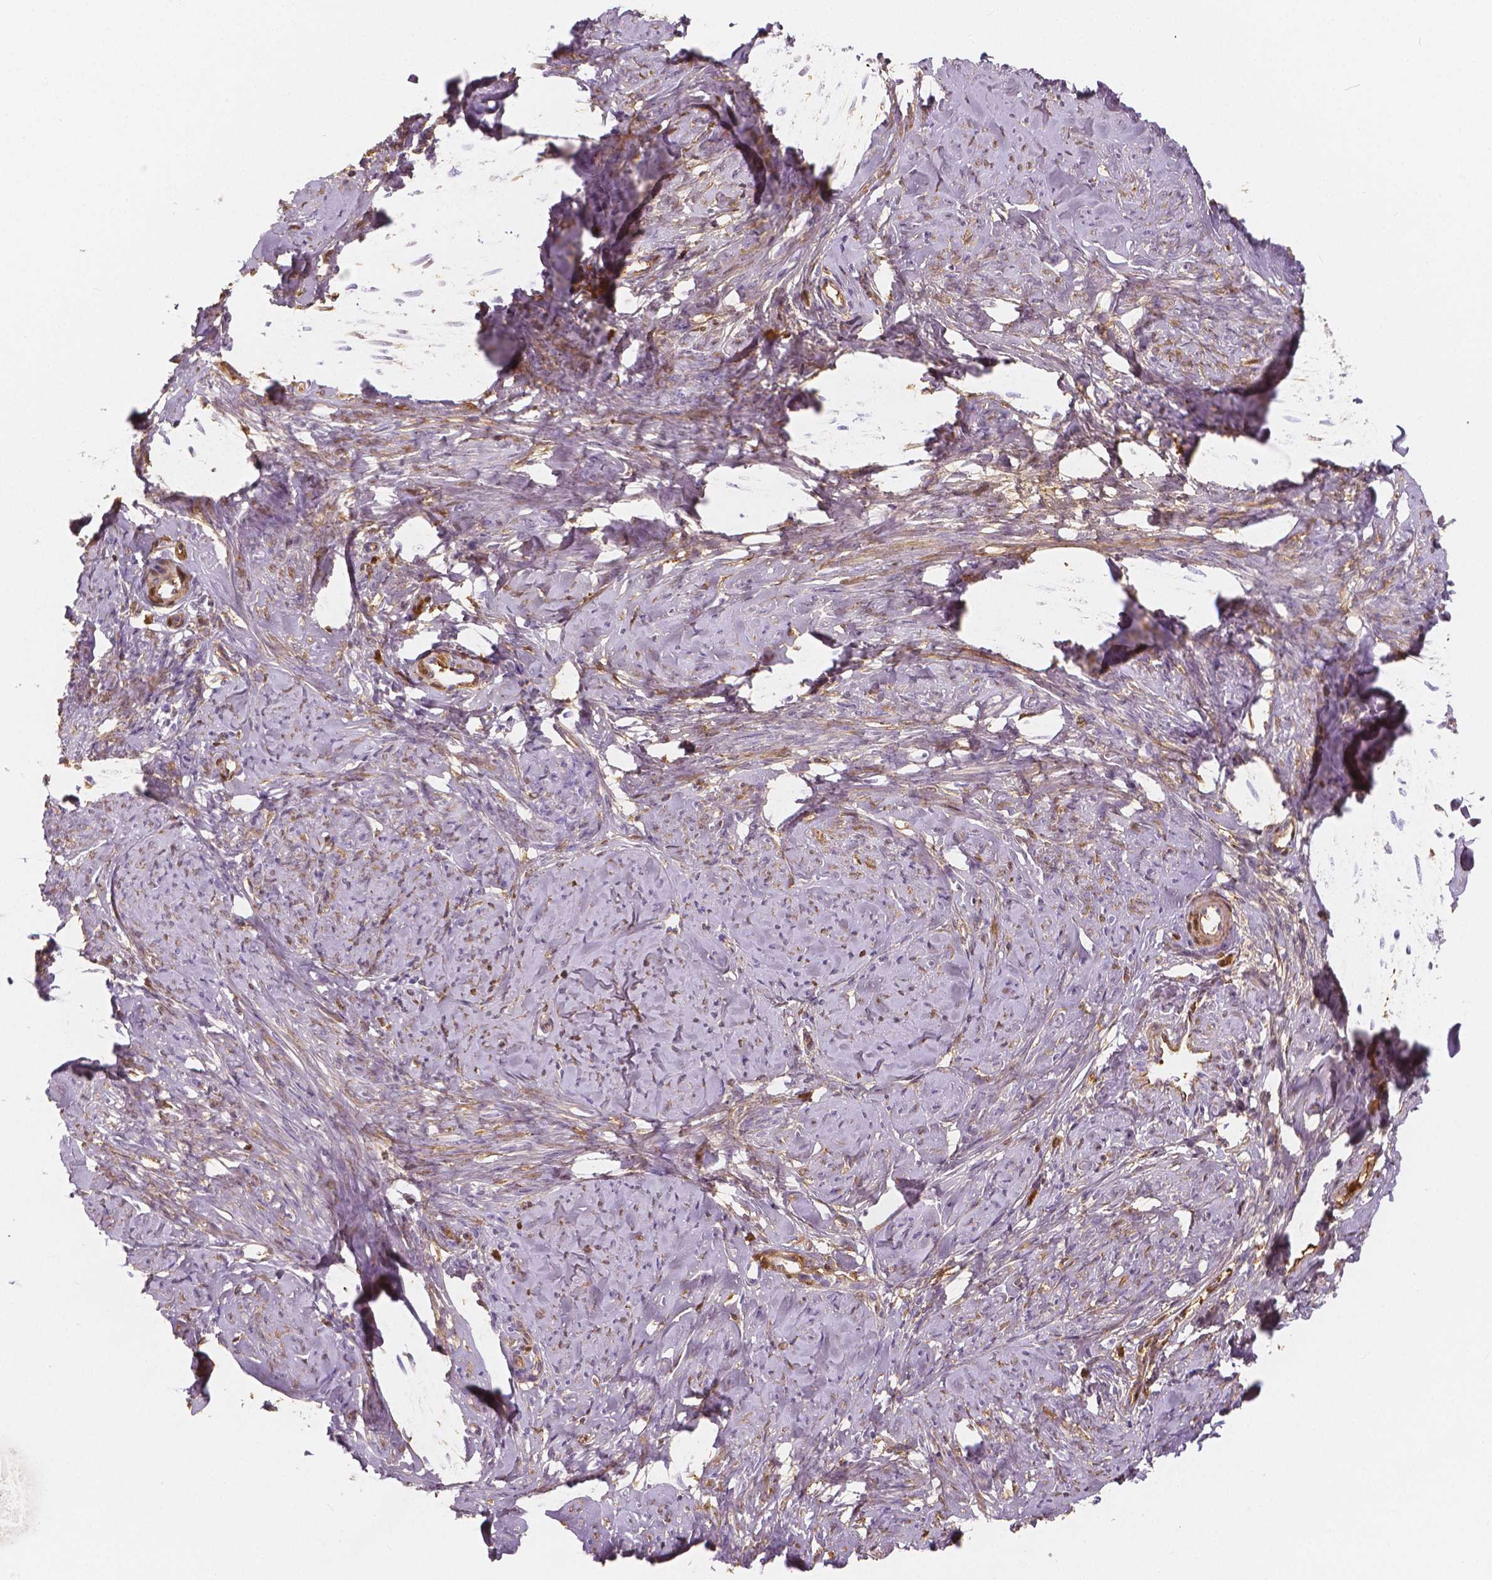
{"staining": {"intensity": "weak", "quantity": "<25%", "location": "cytoplasmic/membranous"}, "tissue": "smooth muscle", "cell_type": "Smooth muscle cells", "image_type": "normal", "snomed": [{"axis": "morphology", "description": "Normal tissue, NOS"}, {"axis": "topography", "description": "Smooth muscle"}], "caption": "The image demonstrates no significant expression in smooth muscle cells of smooth muscle.", "gene": "APOA4", "patient": {"sex": "female", "age": 48}}